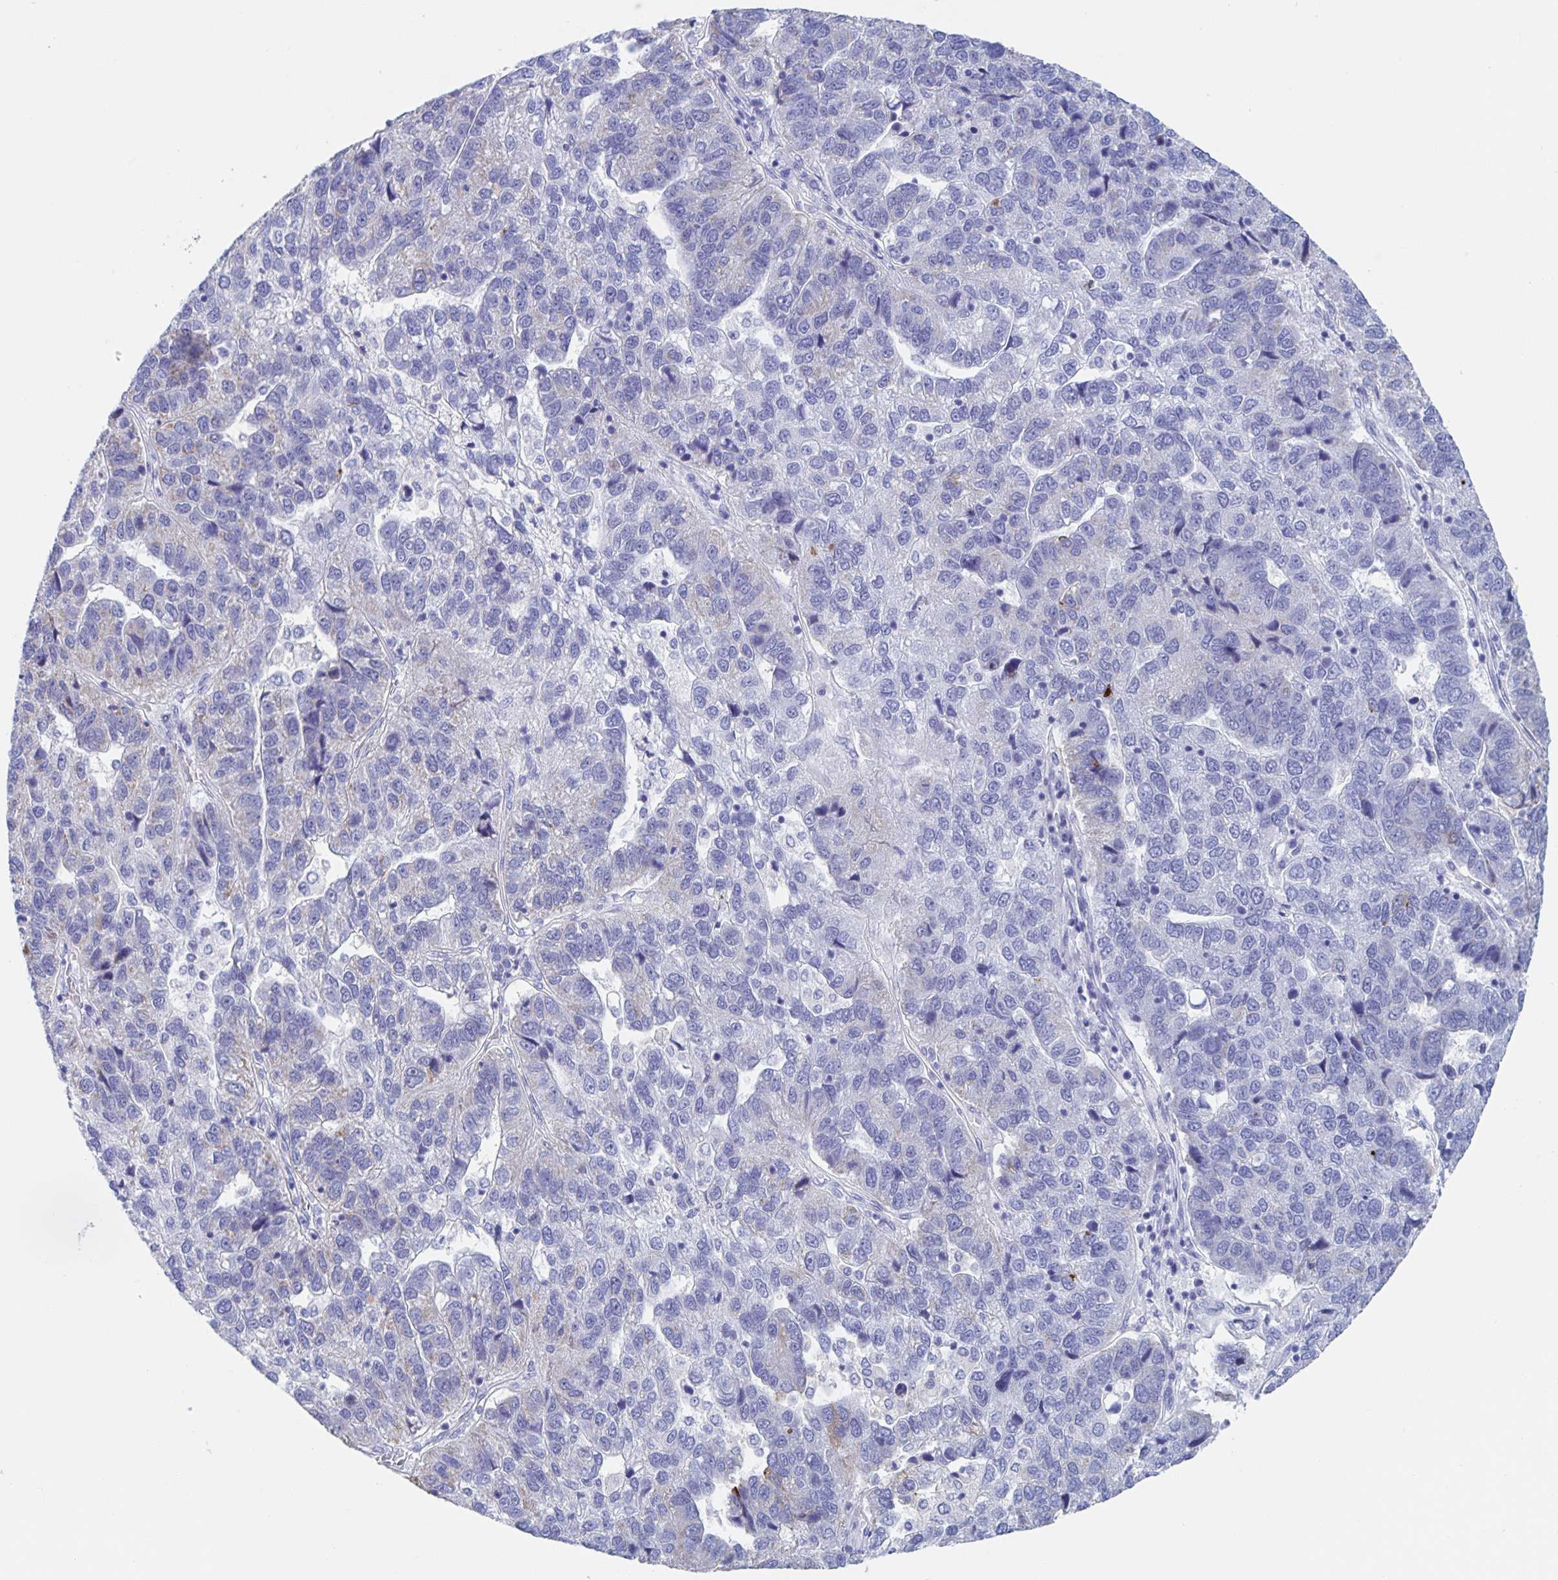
{"staining": {"intensity": "negative", "quantity": "none", "location": "none"}, "tissue": "pancreatic cancer", "cell_type": "Tumor cells", "image_type": "cancer", "snomed": [{"axis": "morphology", "description": "Adenocarcinoma, NOS"}, {"axis": "topography", "description": "Pancreas"}], "caption": "Pancreatic cancer stained for a protein using immunohistochemistry (IHC) exhibits no expression tumor cells.", "gene": "DMBT1", "patient": {"sex": "female", "age": 61}}